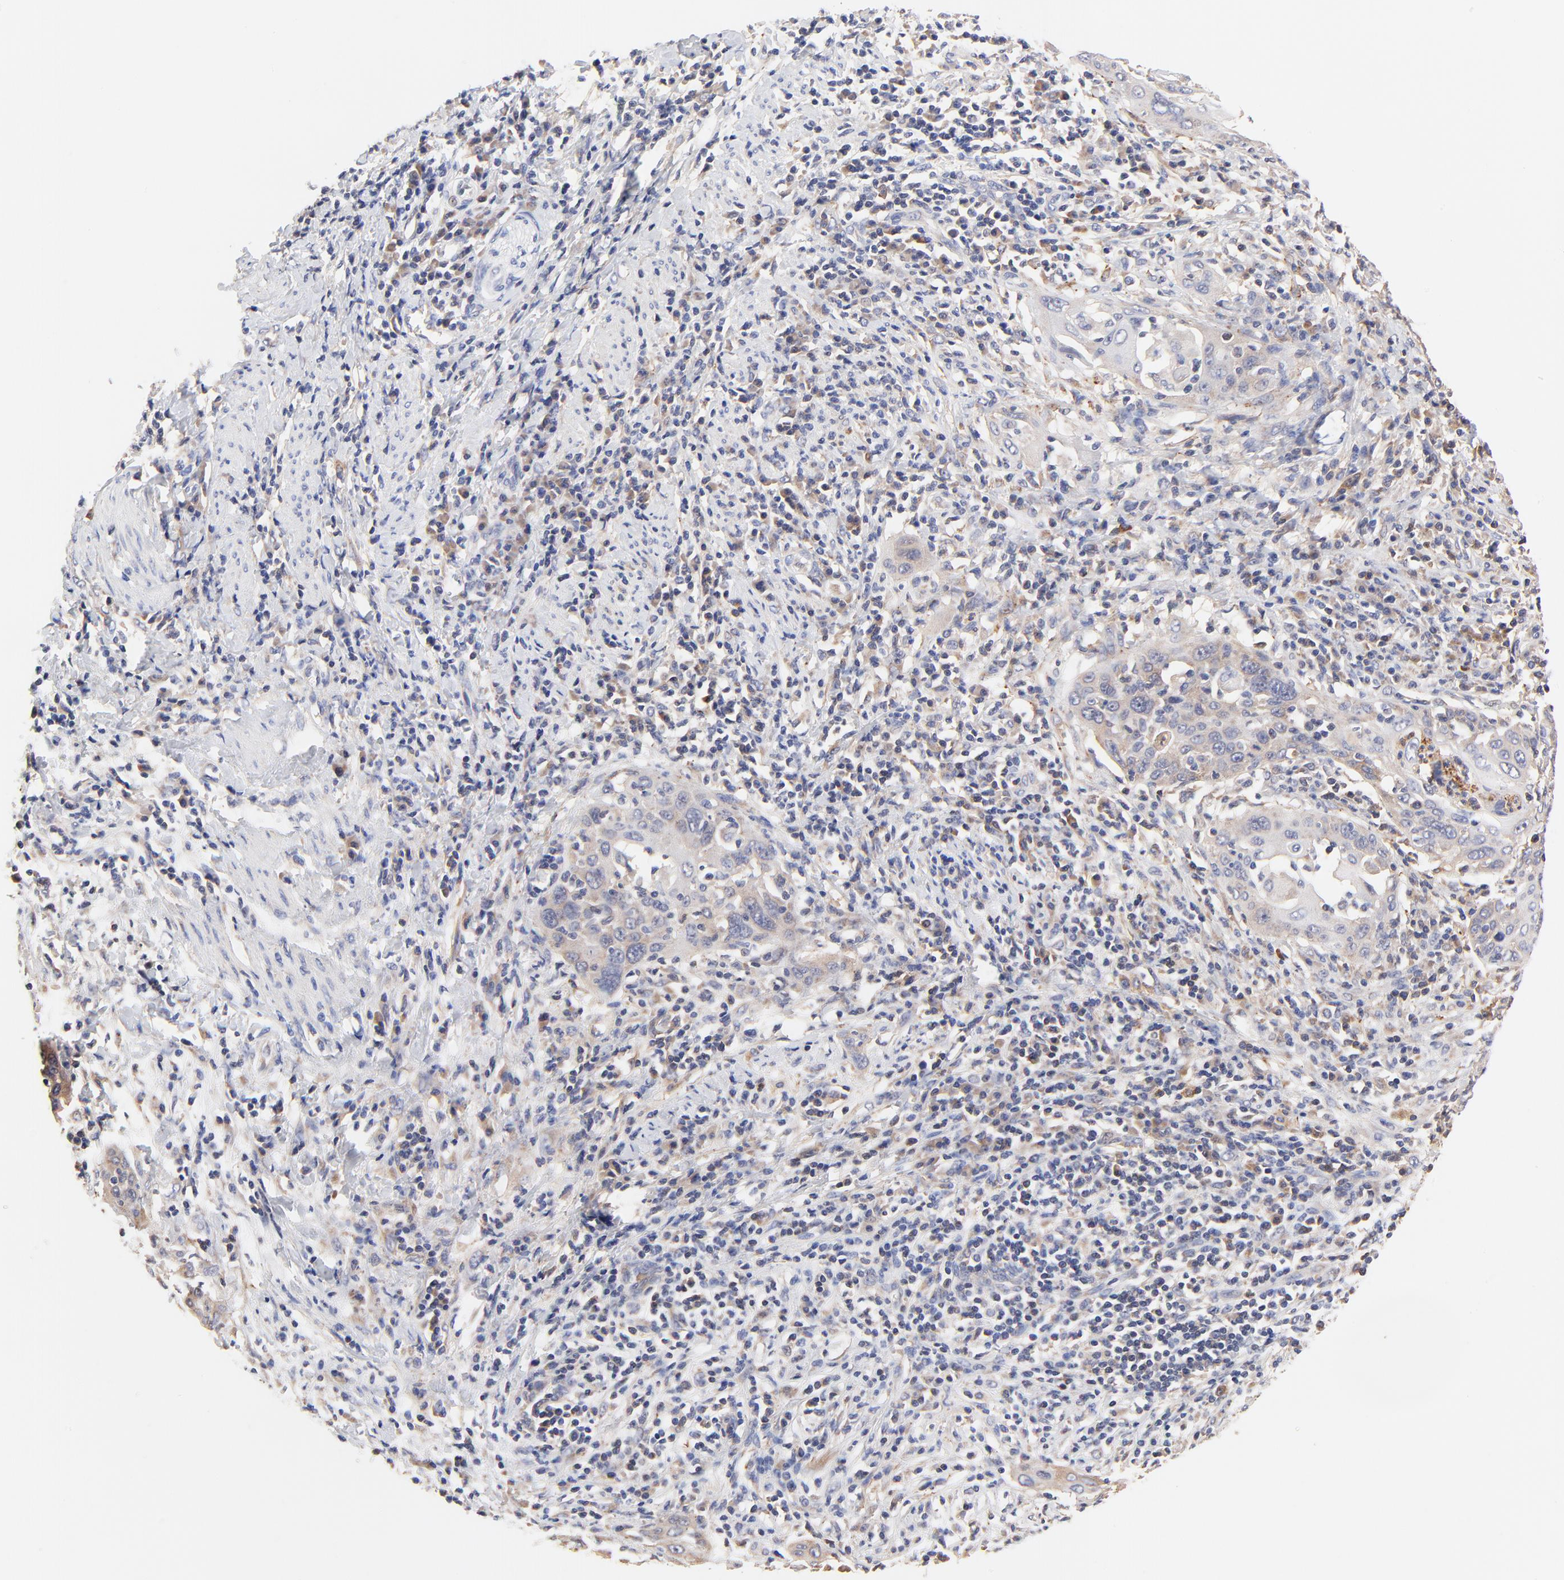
{"staining": {"intensity": "weak", "quantity": "<25%", "location": "cytoplasmic/membranous"}, "tissue": "cervical cancer", "cell_type": "Tumor cells", "image_type": "cancer", "snomed": [{"axis": "morphology", "description": "Squamous cell carcinoma, NOS"}, {"axis": "topography", "description": "Cervix"}], "caption": "Immunohistochemical staining of cervical cancer (squamous cell carcinoma) exhibits no significant positivity in tumor cells.", "gene": "PTK7", "patient": {"sex": "female", "age": 54}}